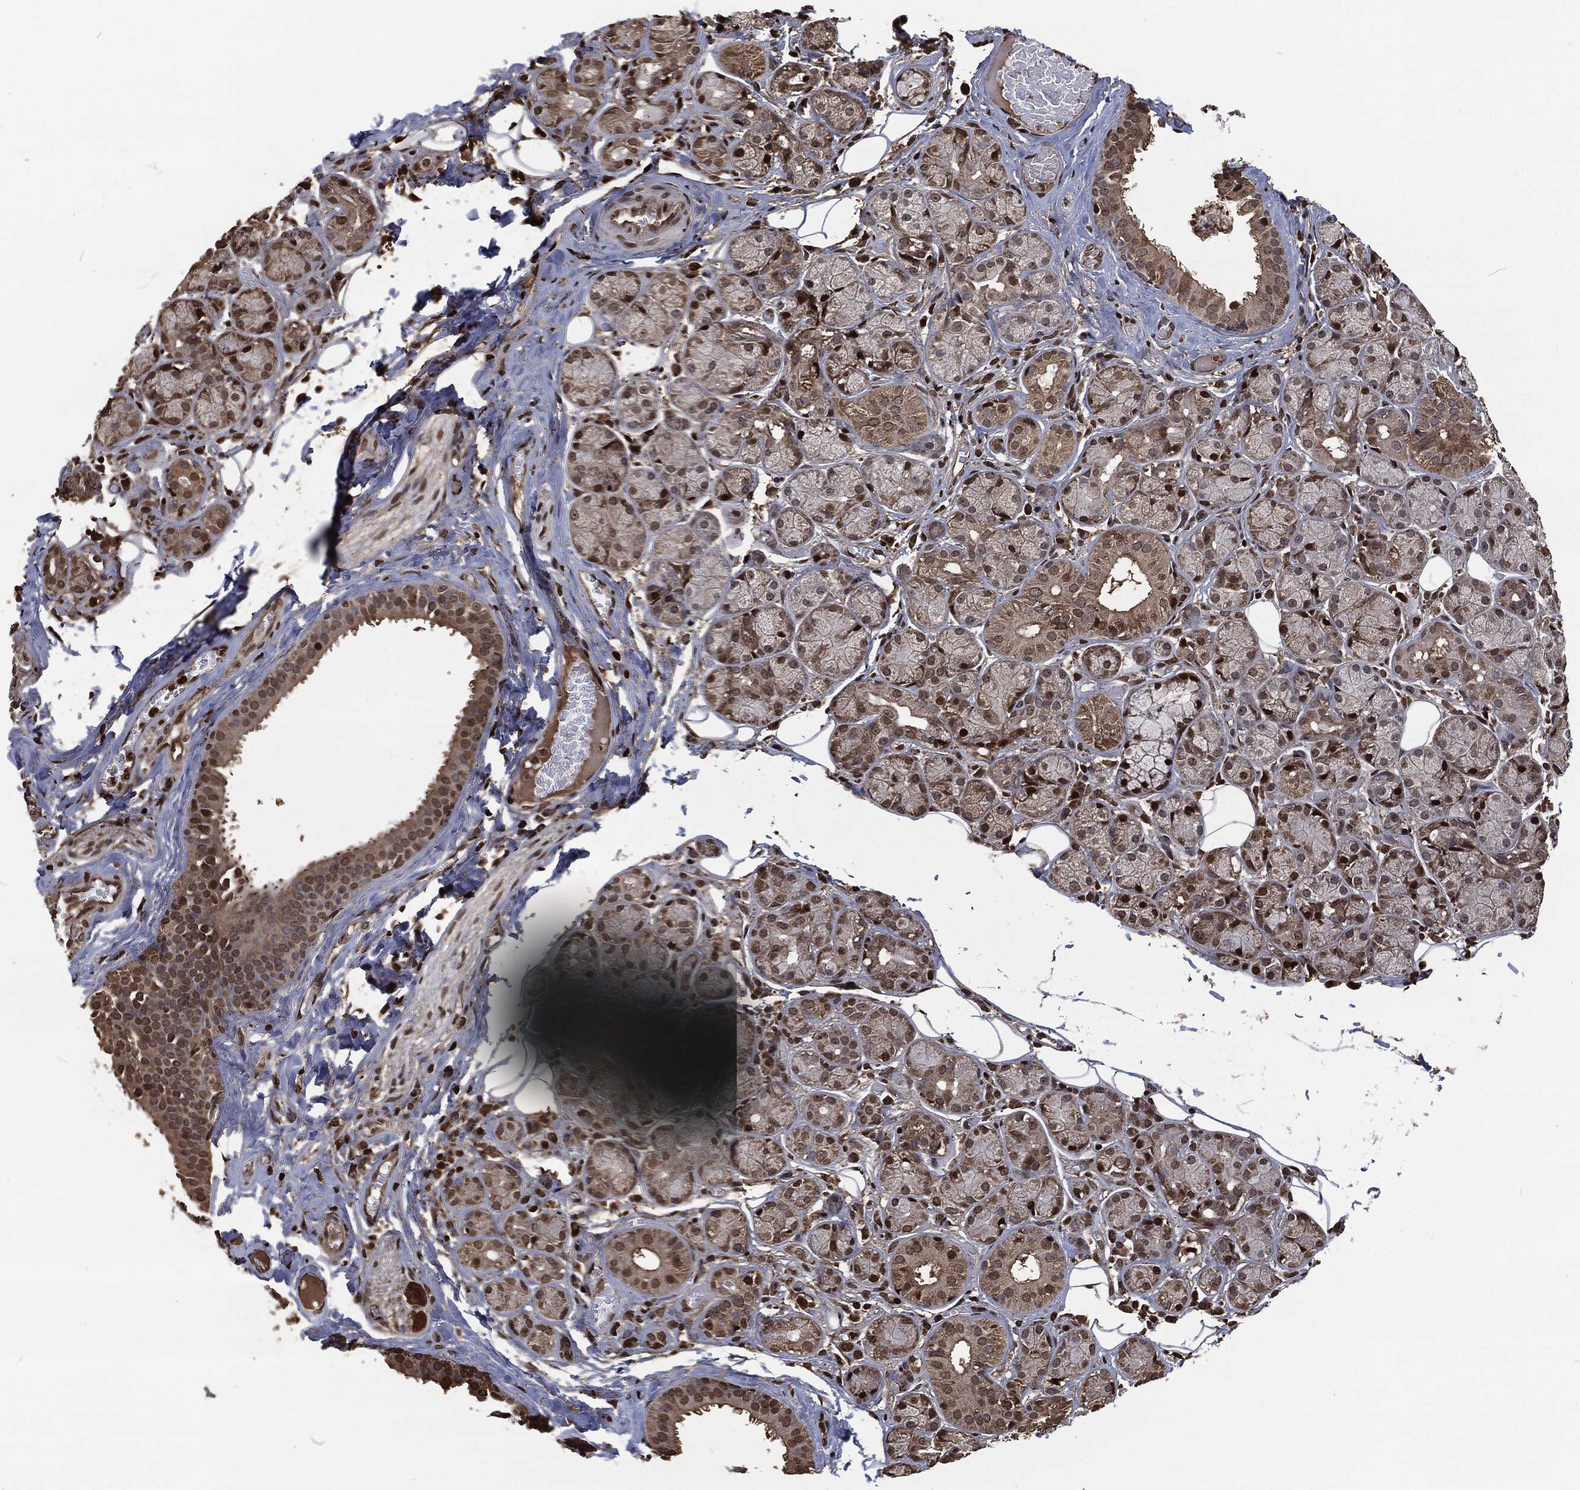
{"staining": {"intensity": "strong", "quantity": "25%-75%", "location": "nuclear"}, "tissue": "salivary gland", "cell_type": "Glandular cells", "image_type": "normal", "snomed": [{"axis": "morphology", "description": "Normal tissue, NOS"}, {"axis": "topography", "description": "Salivary gland"}], "caption": "DAB (3,3'-diaminobenzidine) immunohistochemical staining of normal salivary gland exhibits strong nuclear protein expression in approximately 25%-75% of glandular cells. (DAB (3,3'-diaminobenzidine) = brown stain, brightfield microscopy at high magnification).", "gene": "SNAI1", "patient": {"sex": "male", "age": 71}}